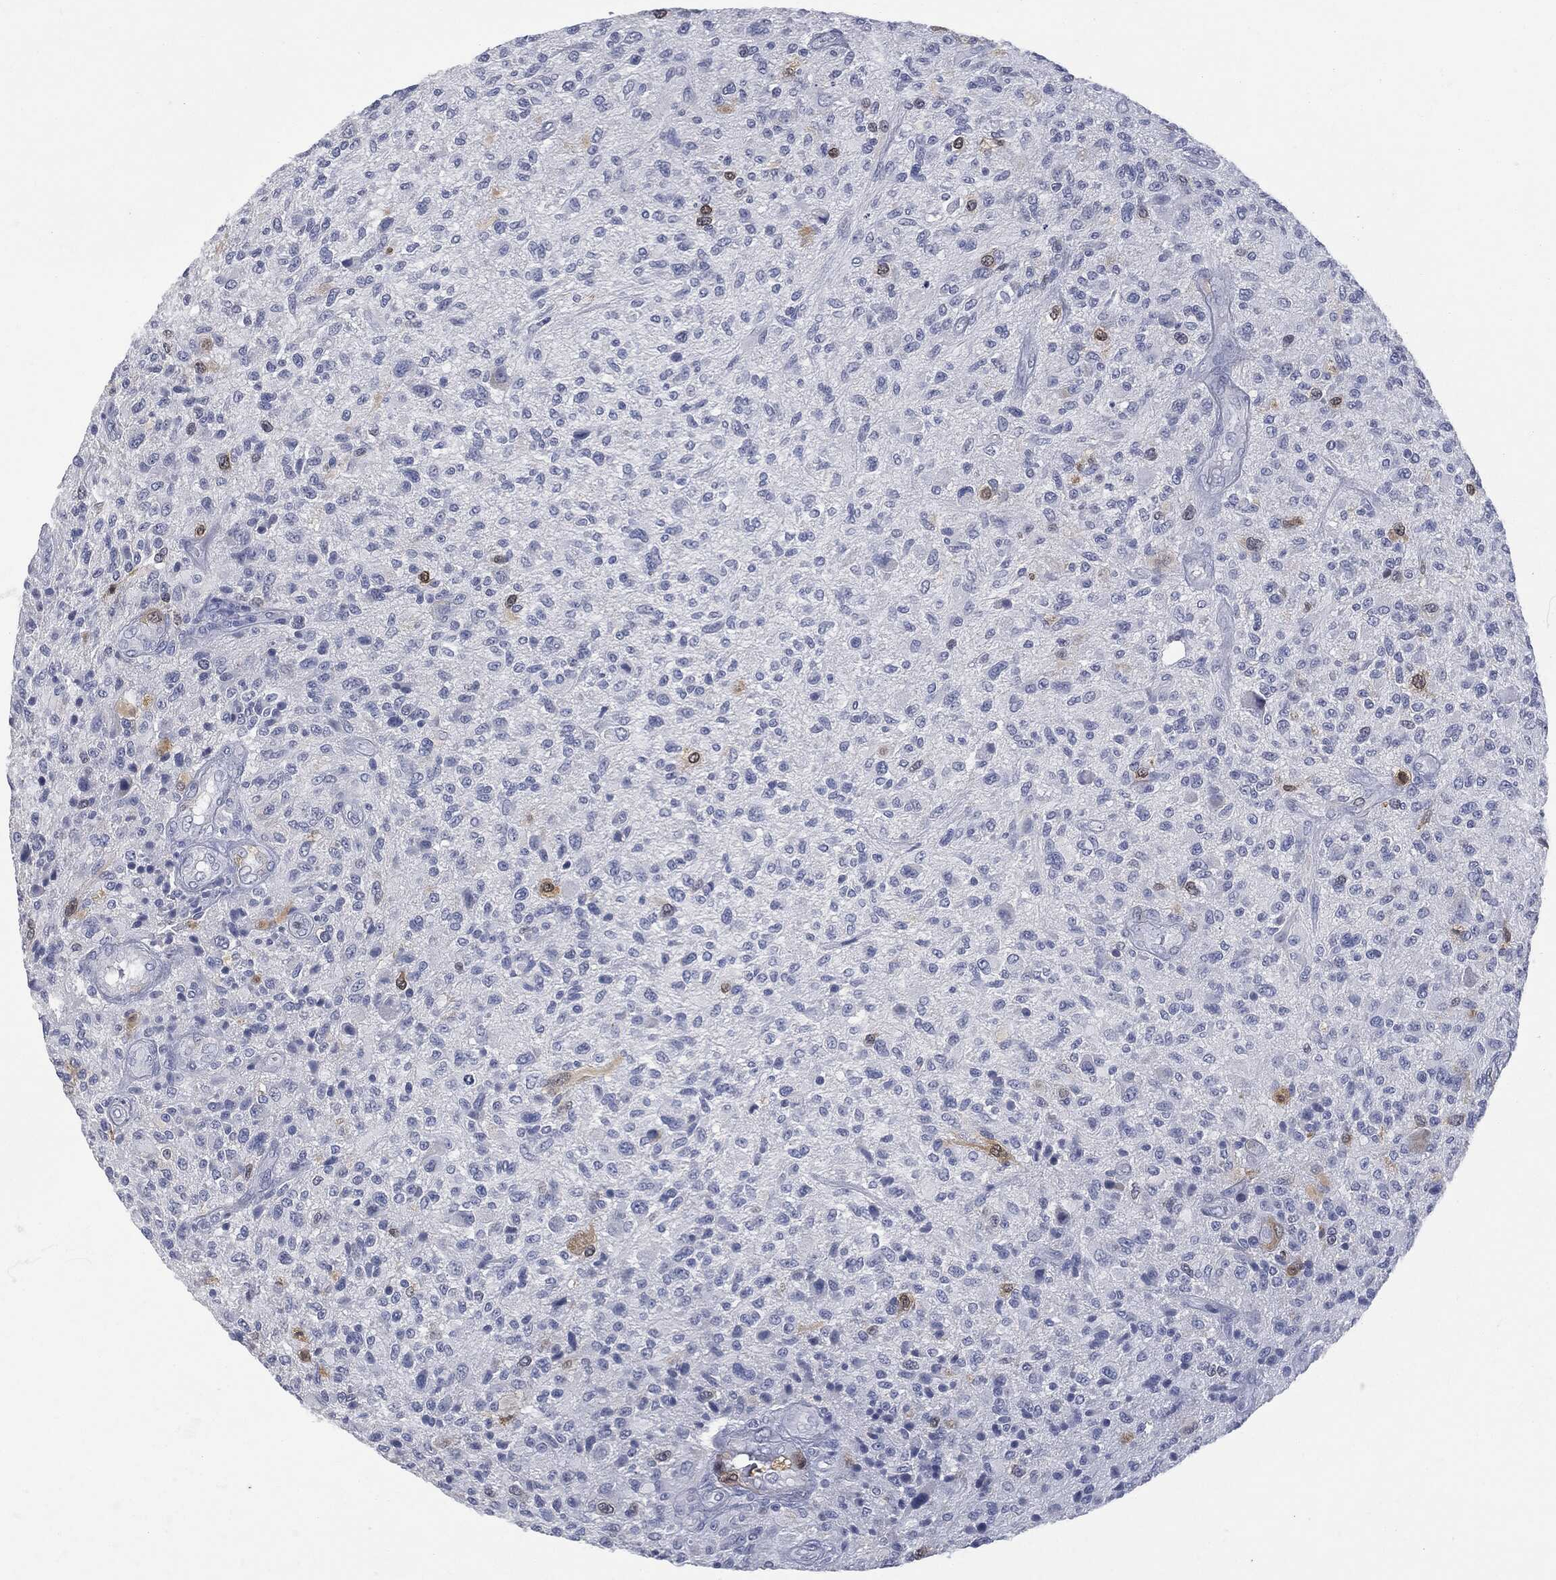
{"staining": {"intensity": "moderate", "quantity": "<25%", "location": "cytoplasmic/membranous"}, "tissue": "glioma", "cell_type": "Tumor cells", "image_type": "cancer", "snomed": [{"axis": "morphology", "description": "Glioma, malignant, High grade"}, {"axis": "topography", "description": "Brain"}], "caption": "About <25% of tumor cells in glioma display moderate cytoplasmic/membranous protein staining as visualized by brown immunohistochemical staining.", "gene": "UBE2C", "patient": {"sex": "male", "age": 47}}